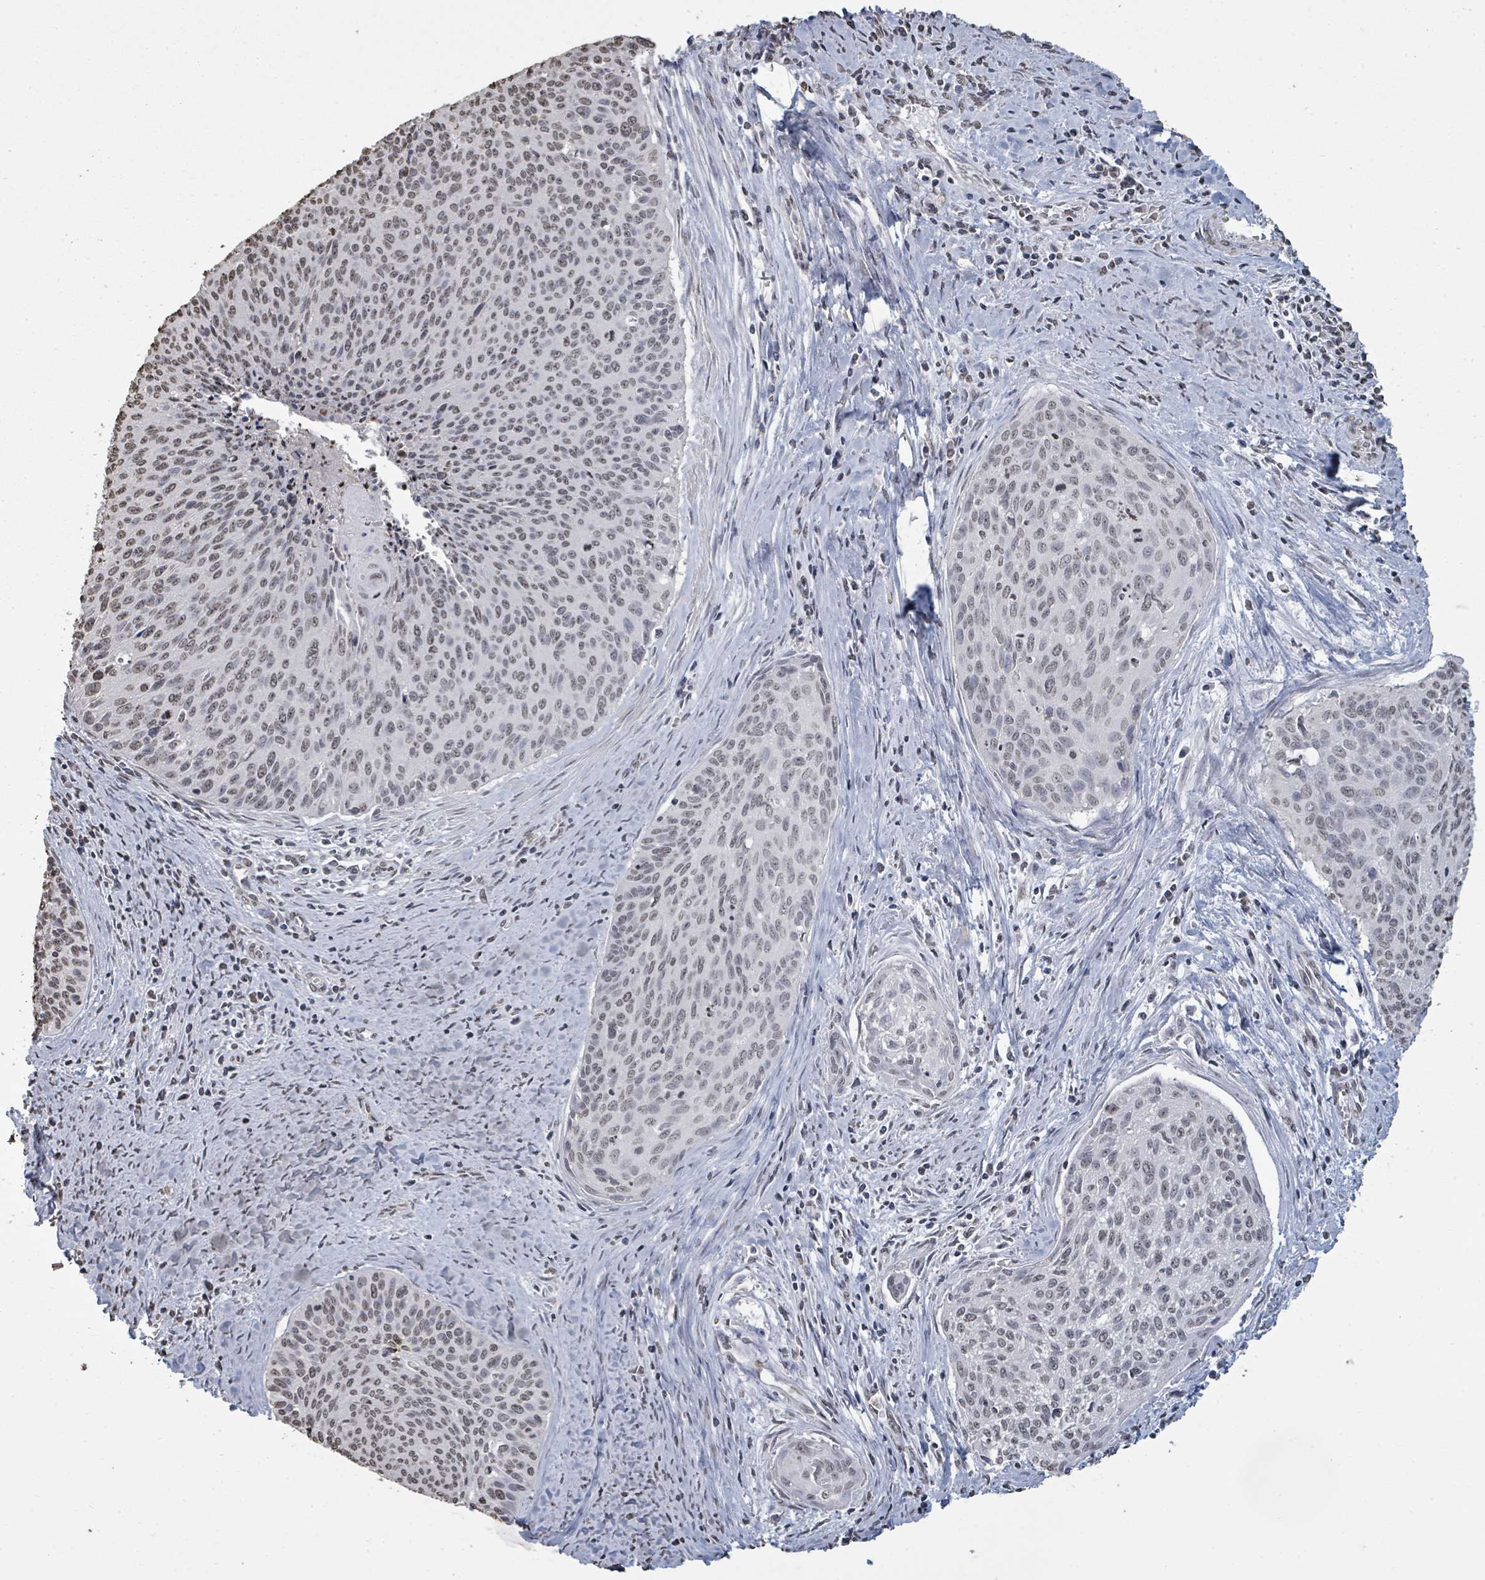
{"staining": {"intensity": "weak", "quantity": "<25%", "location": "nuclear"}, "tissue": "cervical cancer", "cell_type": "Tumor cells", "image_type": "cancer", "snomed": [{"axis": "morphology", "description": "Squamous cell carcinoma, NOS"}, {"axis": "topography", "description": "Cervix"}], "caption": "Immunohistochemistry histopathology image of neoplastic tissue: cervical cancer (squamous cell carcinoma) stained with DAB (3,3'-diaminobenzidine) displays no significant protein expression in tumor cells.", "gene": "MRPS12", "patient": {"sex": "female", "age": 55}}